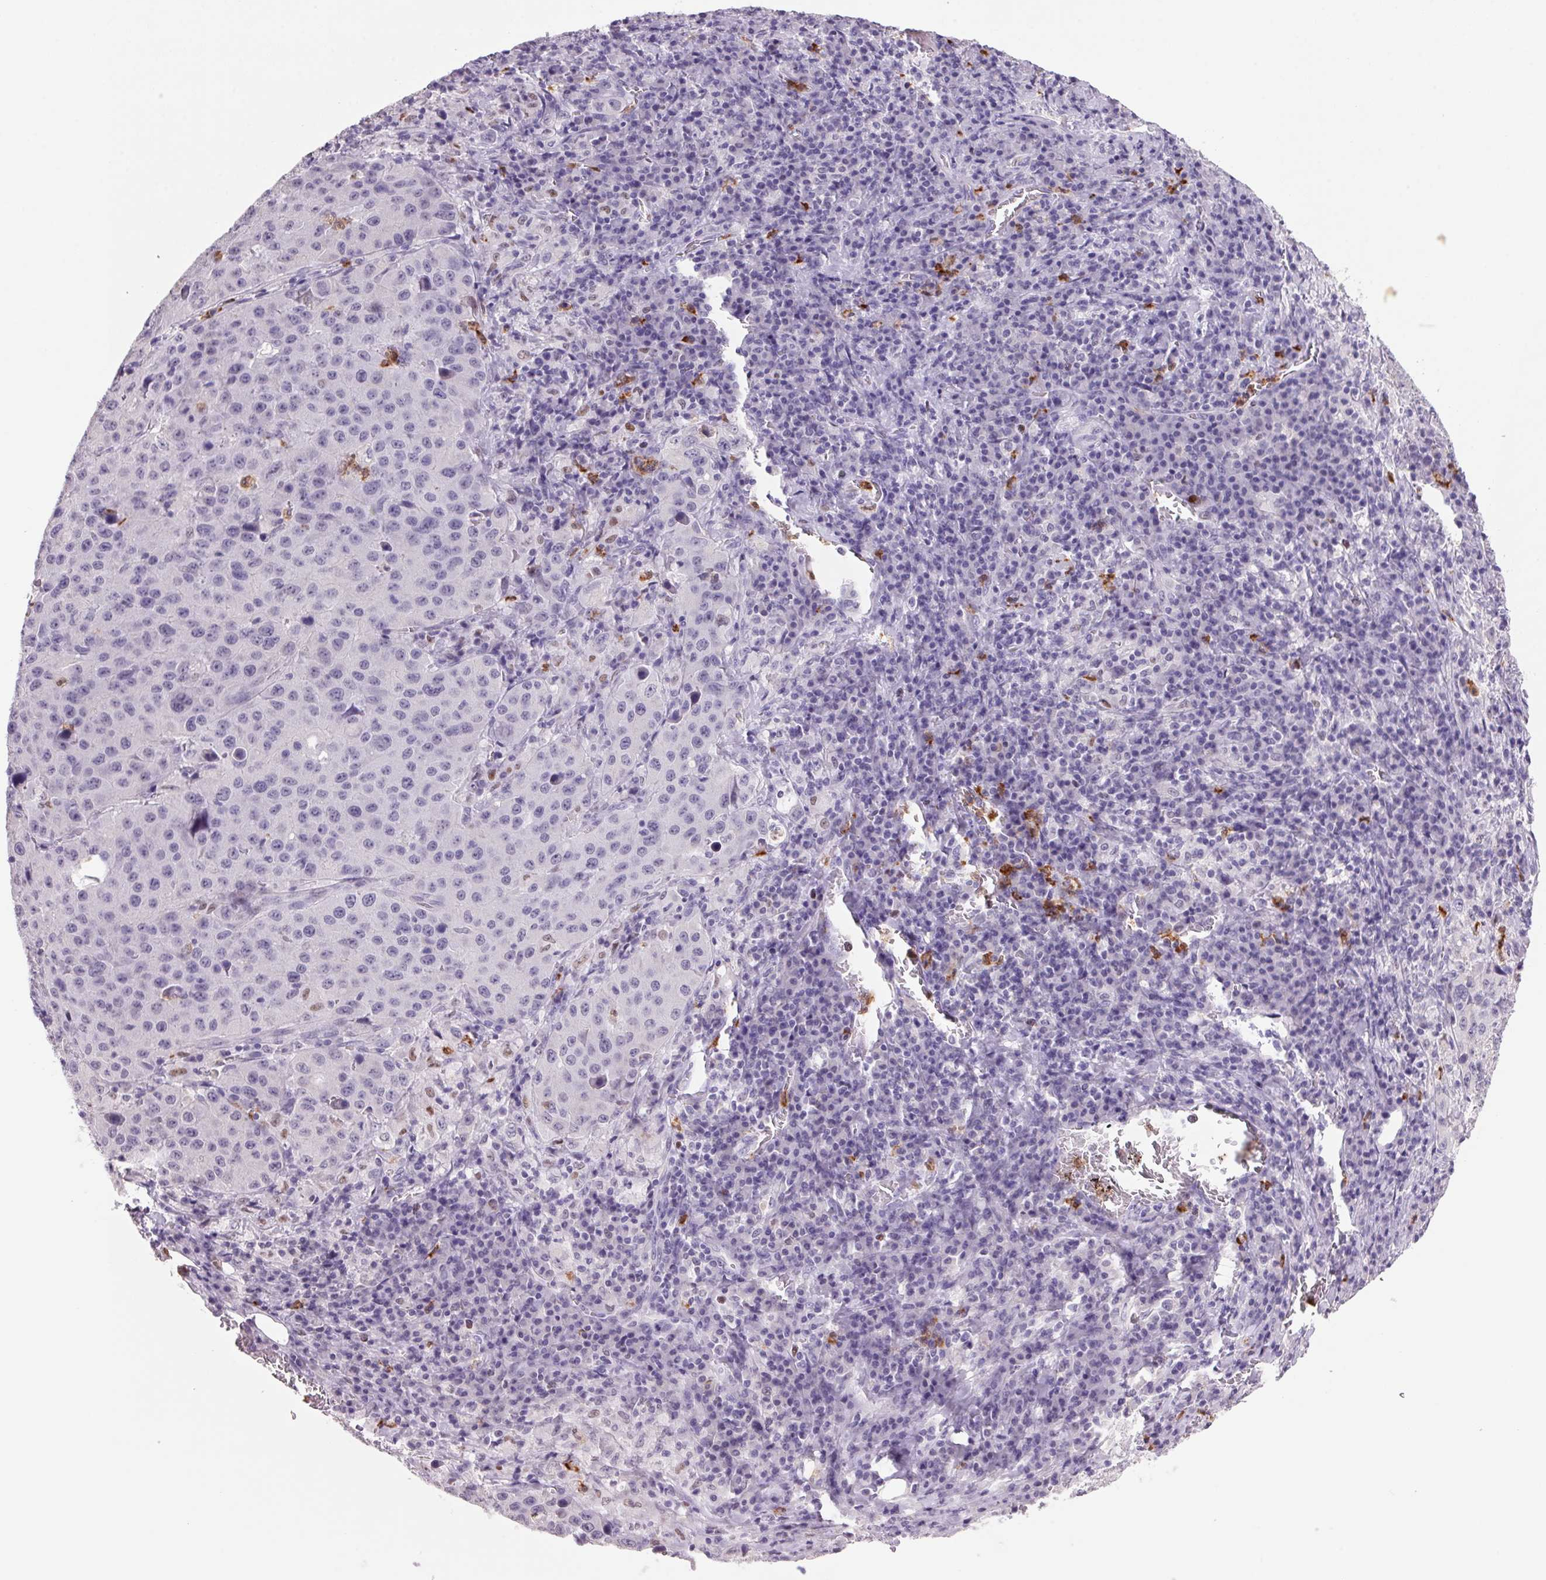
{"staining": {"intensity": "negative", "quantity": "none", "location": "none"}, "tissue": "stomach cancer", "cell_type": "Tumor cells", "image_type": "cancer", "snomed": [{"axis": "morphology", "description": "Adenocarcinoma, NOS"}, {"axis": "topography", "description": "Stomach"}], "caption": "DAB immunohistochemical staining of stomach cancer (adenocarcinoma) reveals no significant positivity in tumor cells. (Brightfield microscopy of DAB immunohistochemistry (IHC) at high magnification).", "gene": "TRDN", "patient": {"sex": "male", "age": 71}}